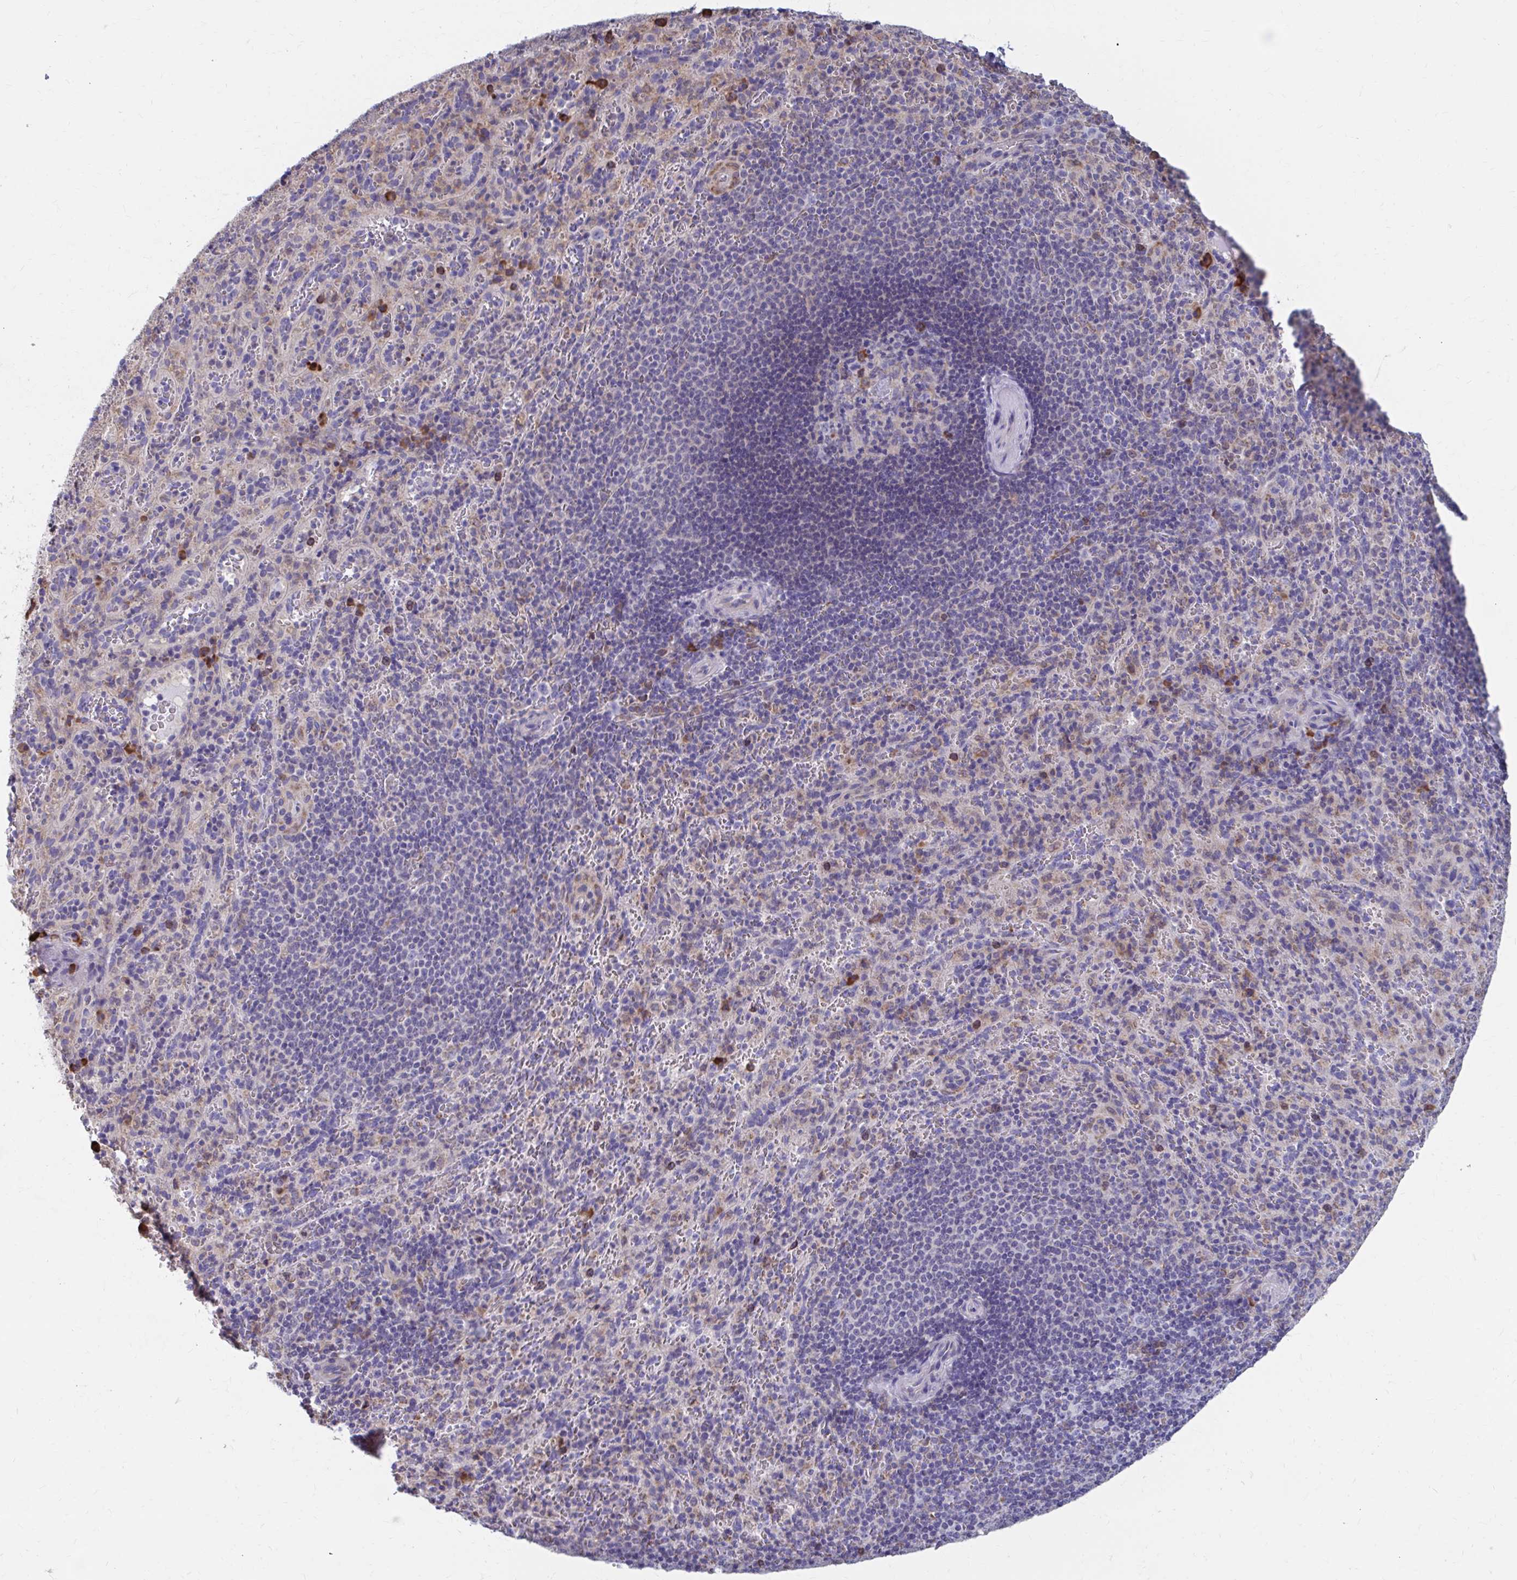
{"staining": {"intensity": "negative", "quantity": "none", "location": "none"}, "tissue": "spleen", "cell_type": "Cells in red pulp", "image_type": "normal", "snomed": [{"axis": "morphology", "description": "Normal tissue, NOS"}, {"axis": "topography", "description": "Spleen"}], "caption": "Micrograph shows no protein staining in cells in red pulp of benign spleen.", "gene": "FKBP2", "patient": {"sex": "male", "age": 57}}